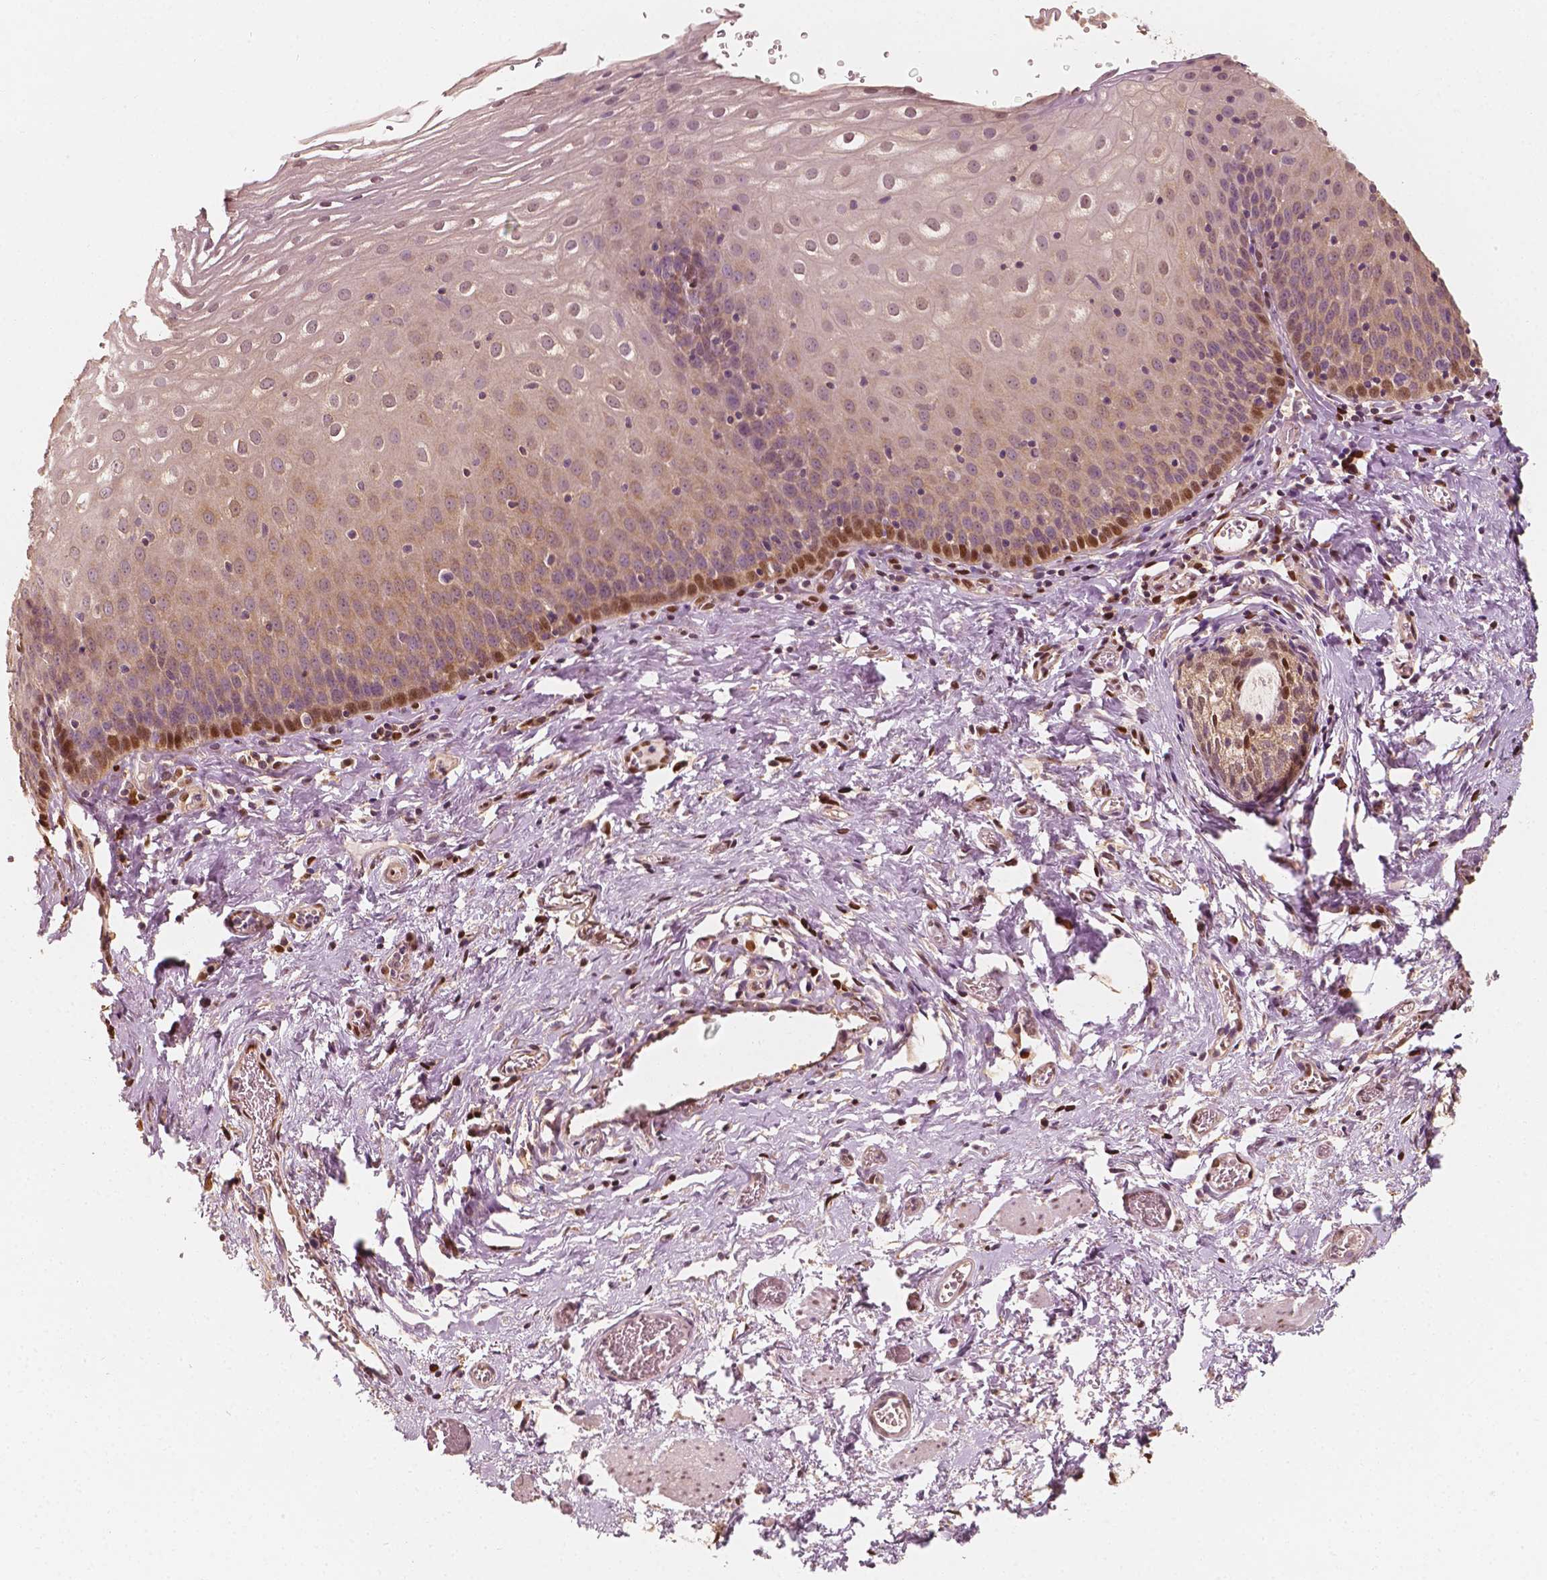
{"staining": {"intensity": "moderate", "quantity": "<25%", "location": "nuclear"}, "tissue": "esophagus", "cell_type": "Squamous epithelial cells", "image_type": "normal", "snomed": [{"axis": "morphology", "description": "Normal tissue, NOS"}, {"axis": "topography", "description": "Esophagus"}], "caption": "An immunohistochemistry (IHC) histopathology image of normal tissue is shown. Protein staining in brown shows moderate nuclear positivity in esophagus within squamous epithelial cells.", "gene": "TBC1D17", "patient": {"sex": "male", "age": 68}}